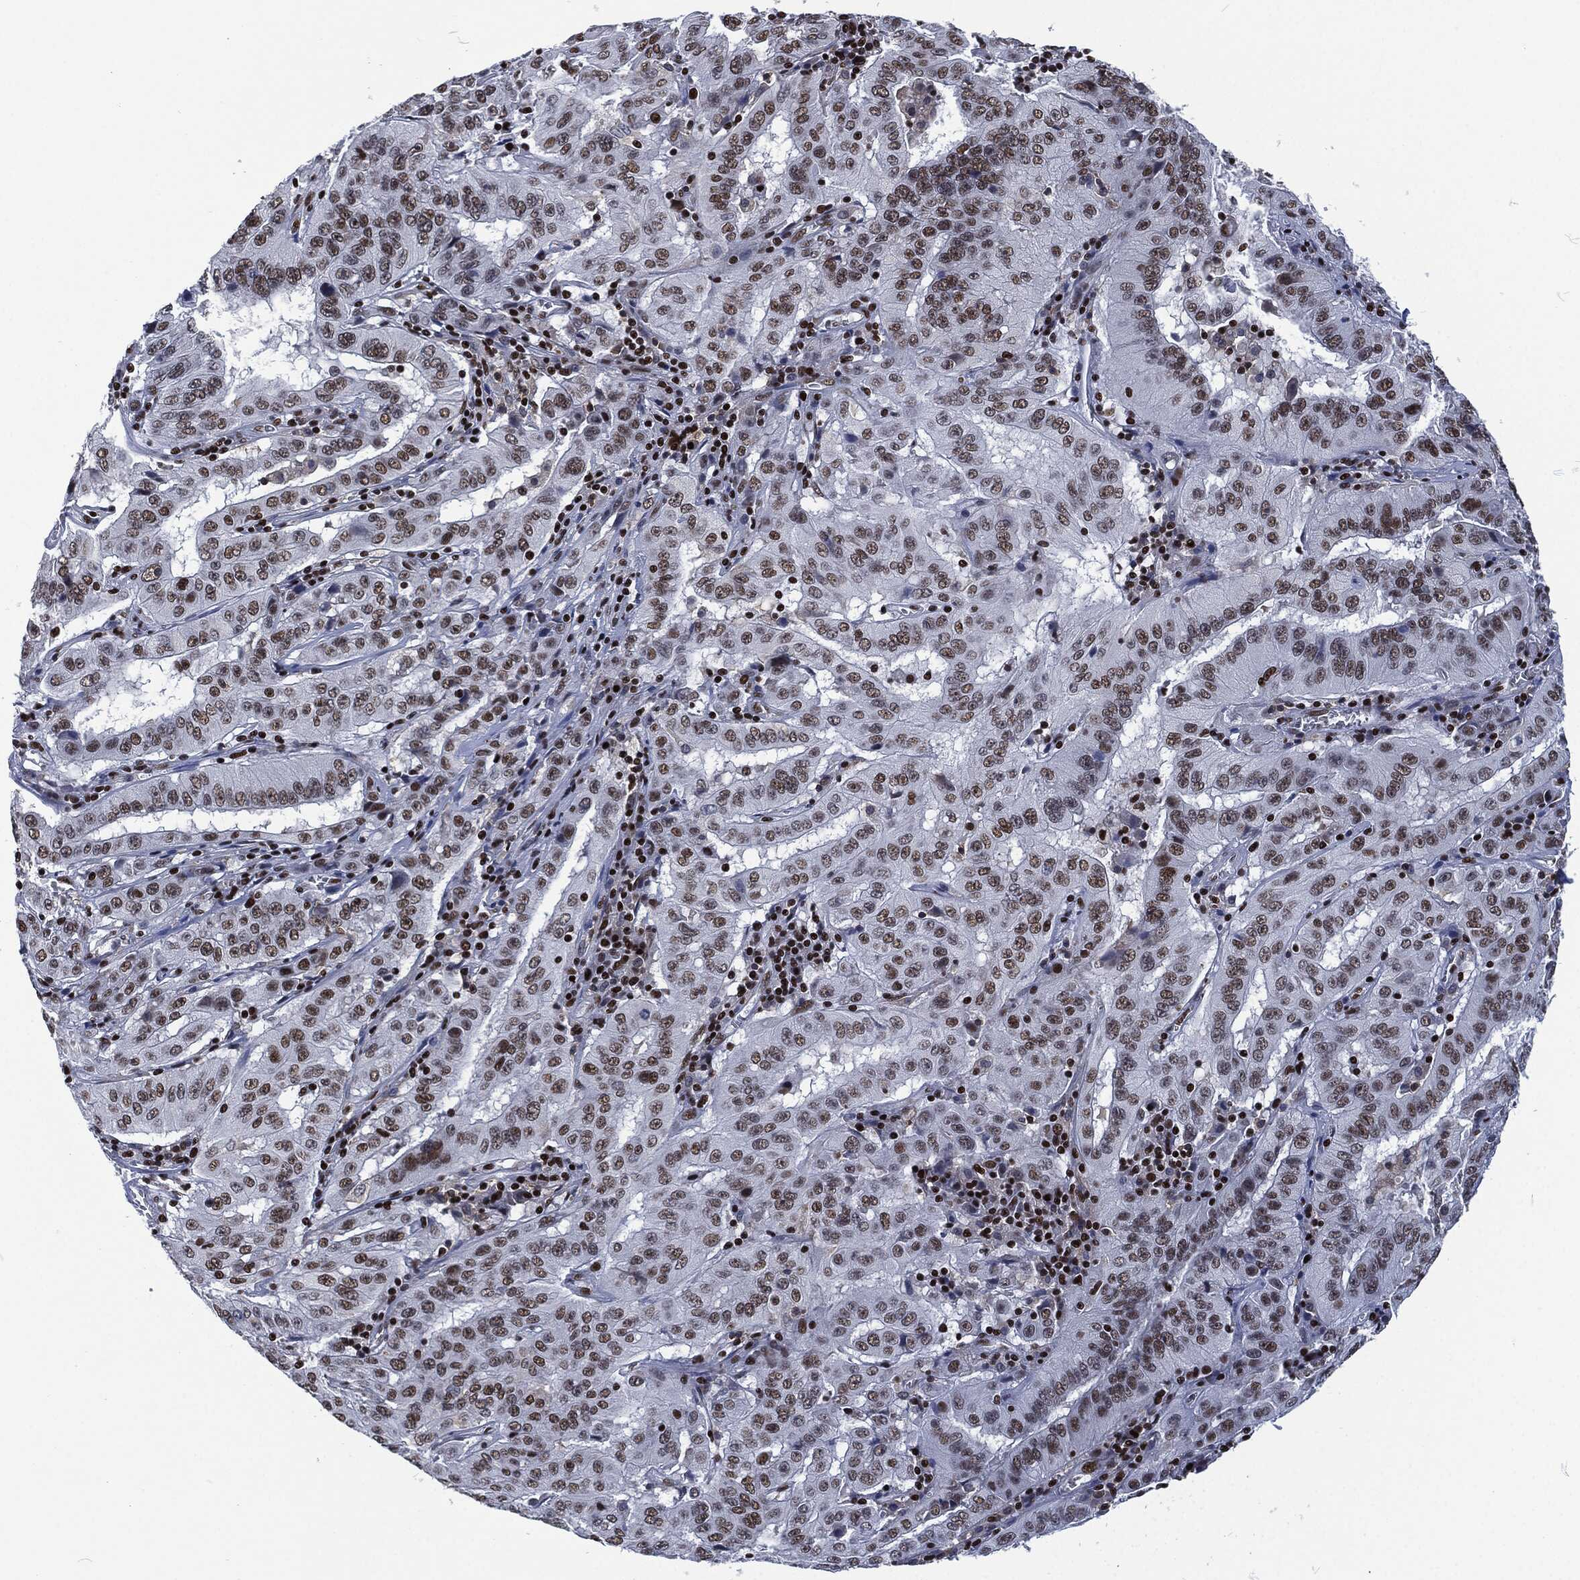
{"staining": {"intensity": "moderate", "quantity": "25%-75%", "location": "nuclear"}, "tissue": "pancreatic cancer", "cell_type": "Tumor cells", "image_type": "cancer", "snomed": [{"axis": "morphology", "description": "Adenocarcinoma, NOS"}, {"axis": "topography", "description": "Pancreas"}], "caption": "IHC of human pancreatic cancer (adenocarcinoma) reveals medium levels of moderate nuclear staining in about 25%-75% of tumor cells. Using DAB (brown) and hematoxylin (blue) stains, captured at high magnification using brightfield microscopy.", "gene": "DCPS", "patient": {"sex": "male", "age": 63}}